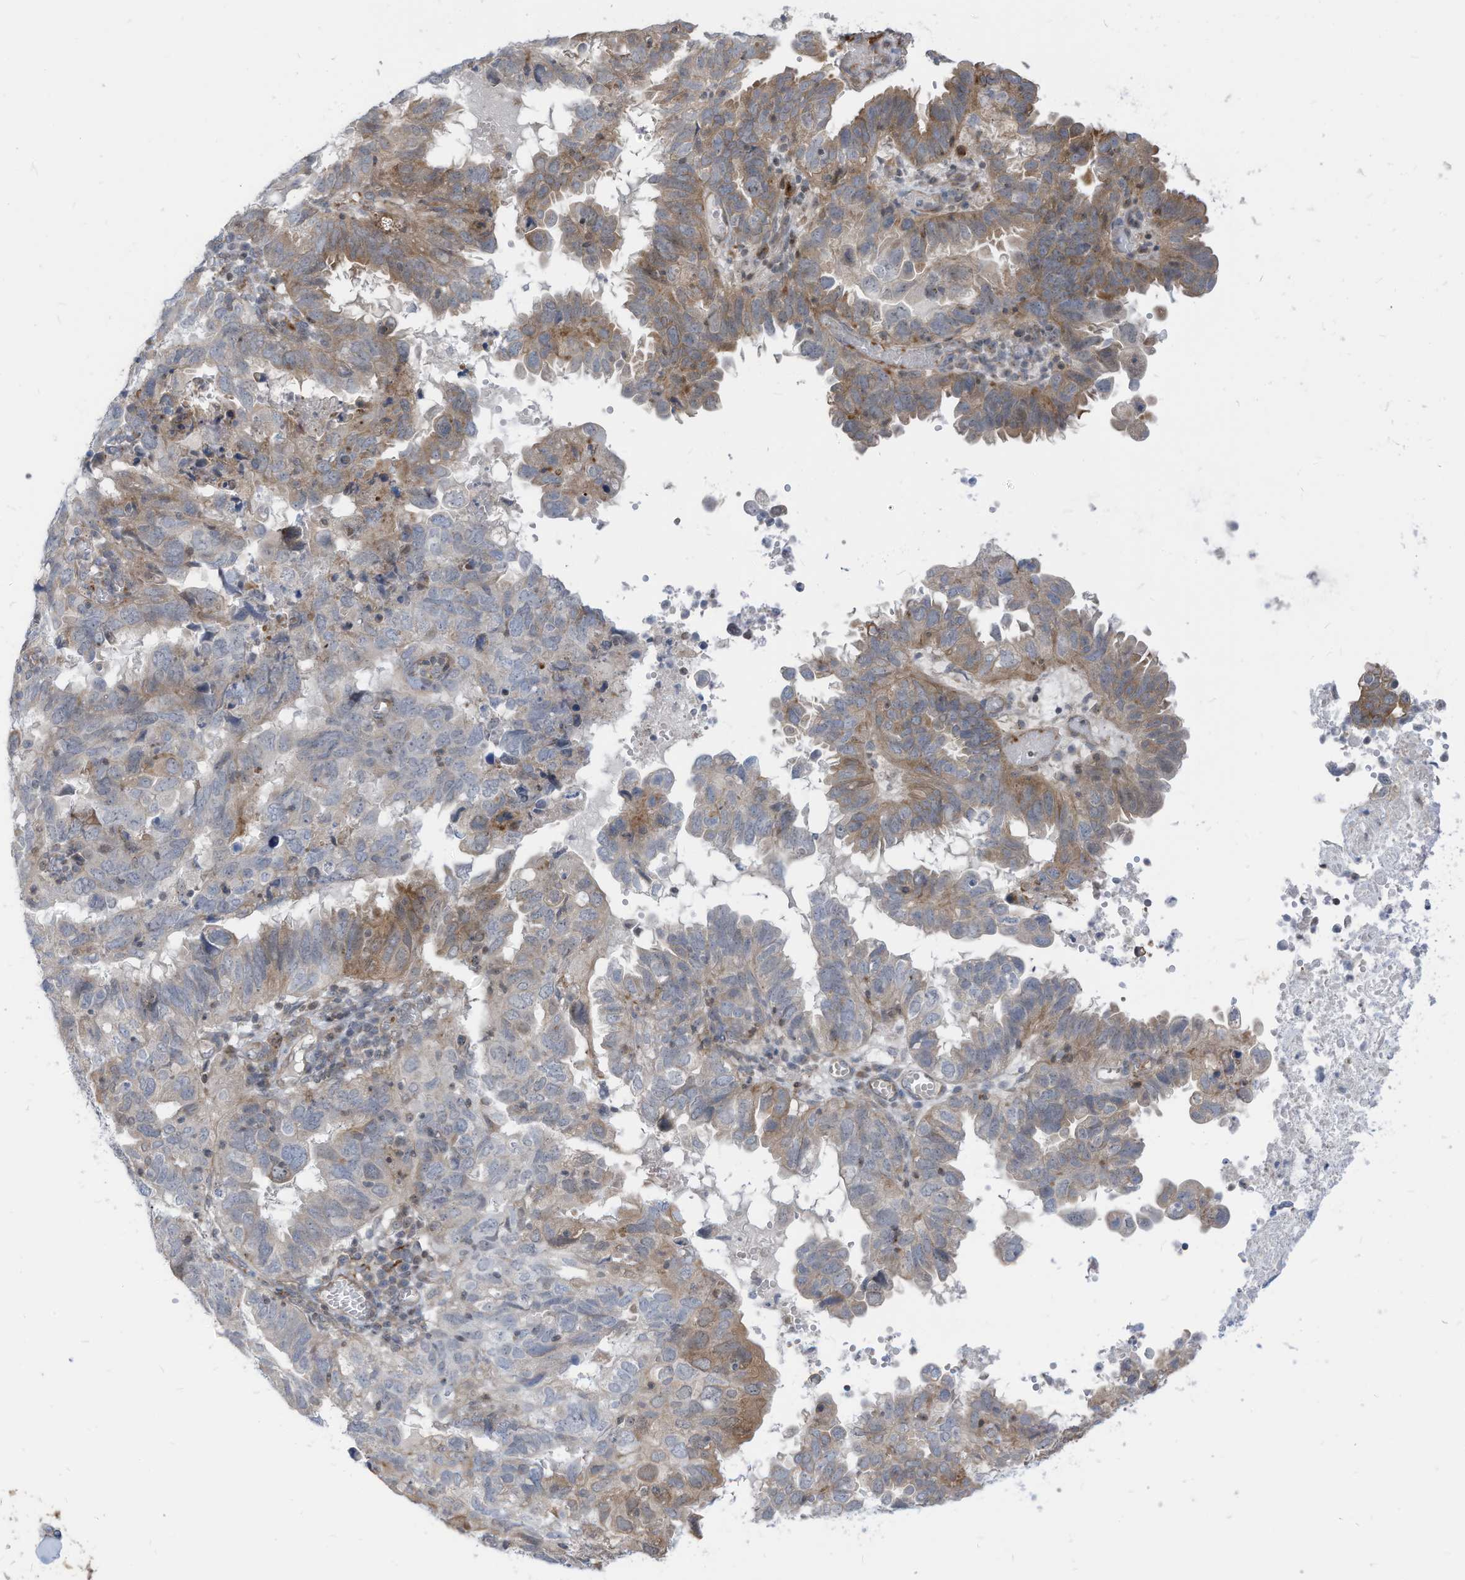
{"staining": {"intensity": "moderate", "quantity": "25%-75%", "location": "cytoplasmic/membranous"}, "tissue": "endometrial cancer", "cell_type": "Tumor cells", "image_type": "cancer", "snomed": [{"axis": "morphology", "description": "Adenocarcinoma, NOS"}, {"axis": "topography", "description": "Uterus"}], "caption": "High-power microscopy captured an immunohistochemistry histopathology image of endometrial cancer (adenocarcinoma), revealing moderate cytoplasmic/membranous positivity in approximately 25%-75% of tumor cells.", "gene": "GPATCH3", "patient": {"sex": "female", "age": 77}}